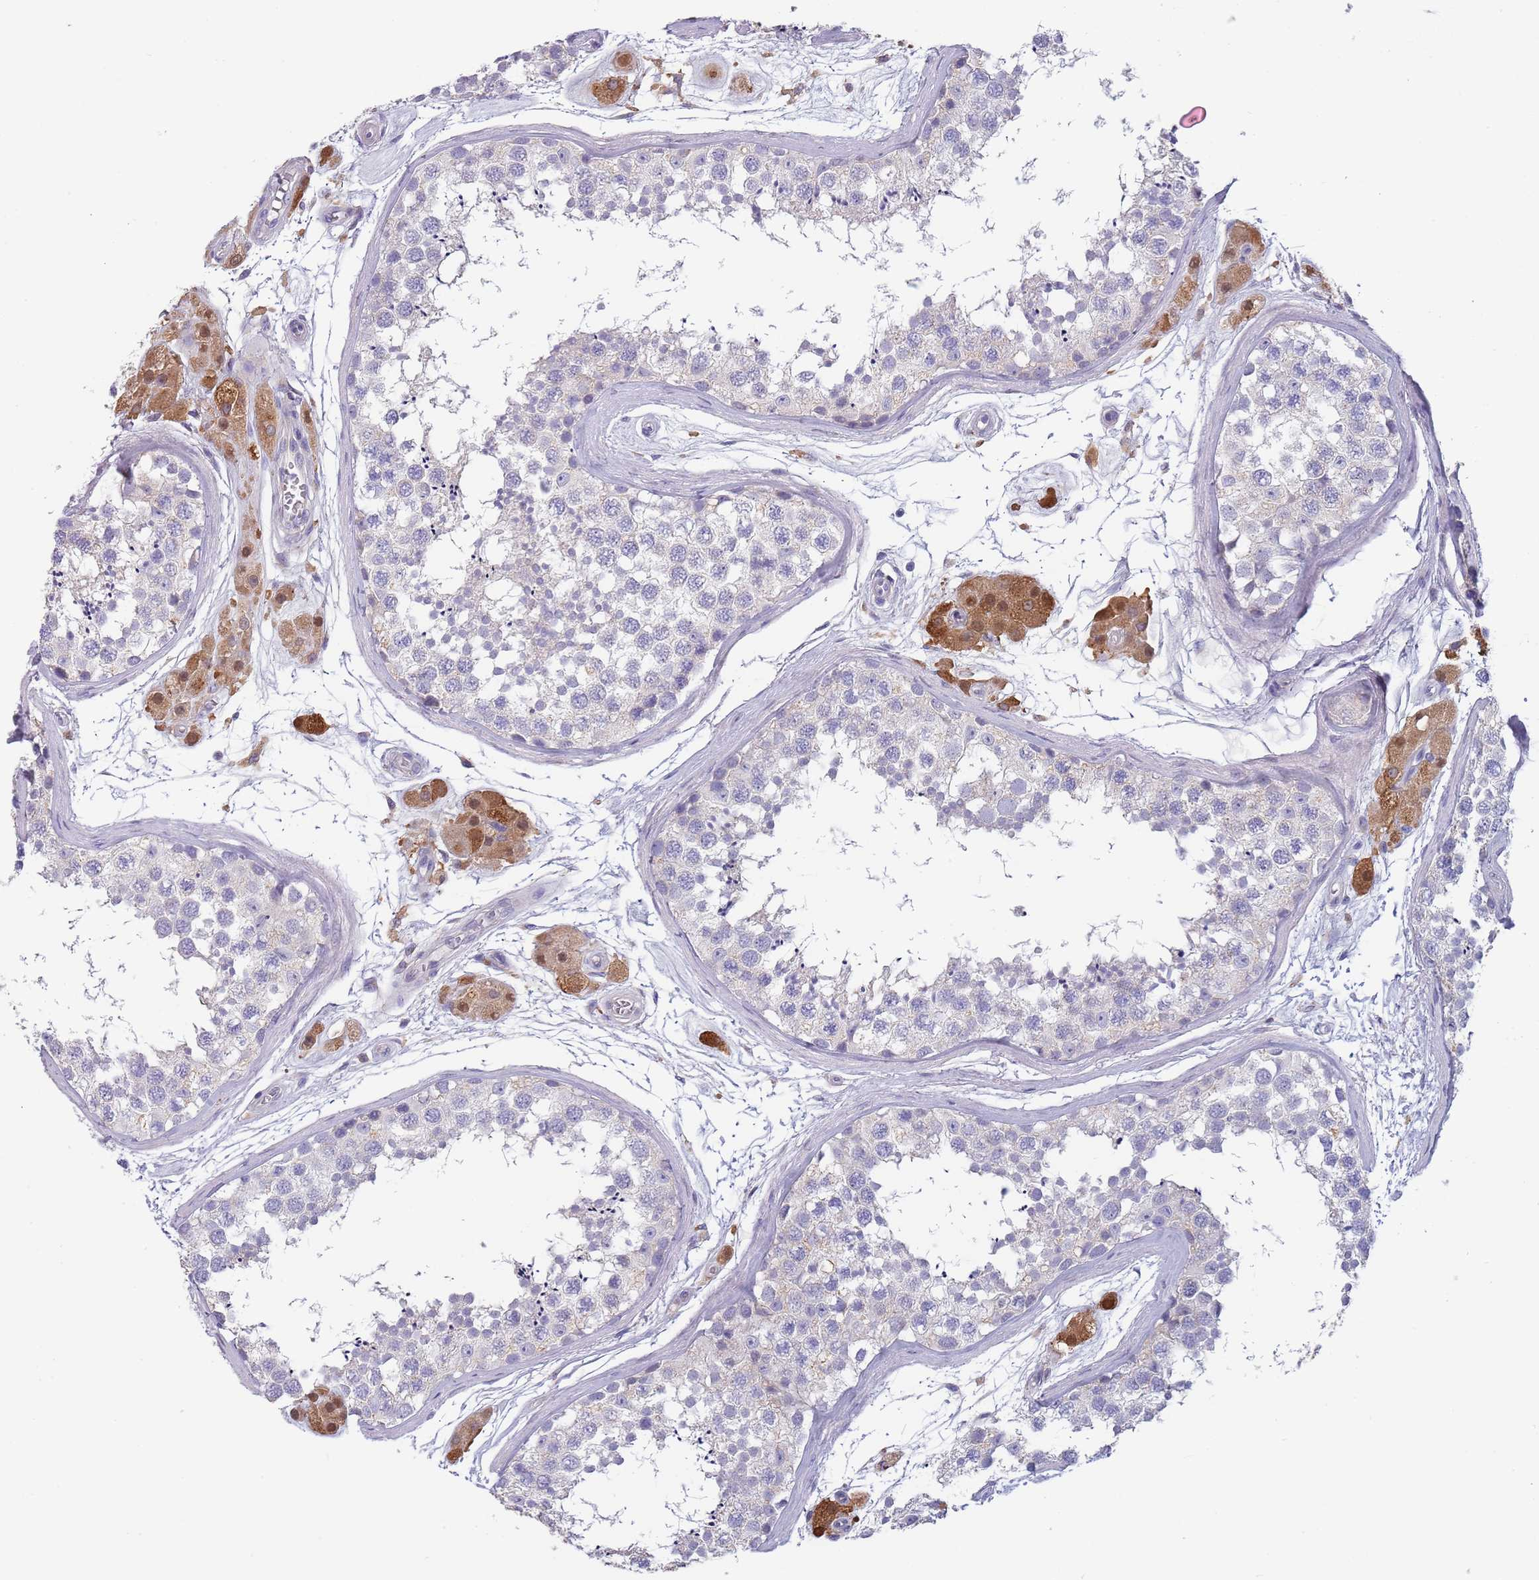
{"staining": {"intensity": "negative", "quantity": "none", "location": "none"}, "tissue": "testis", "cell_type": "Cells in seminiferous ducts", "image_type": "normal", "snomed": [{"axis": "morphology", "description": "Normal tissue, NOS"}, {"axis": "topography", "description": "Testis"}], "caption": "Cells in seminiferous ducts show no significant protein positivity in normal testis. Nuclei are stained in blue.", "gene": "MAN1C1", "patient": {"sex": "male", "age": 56}}